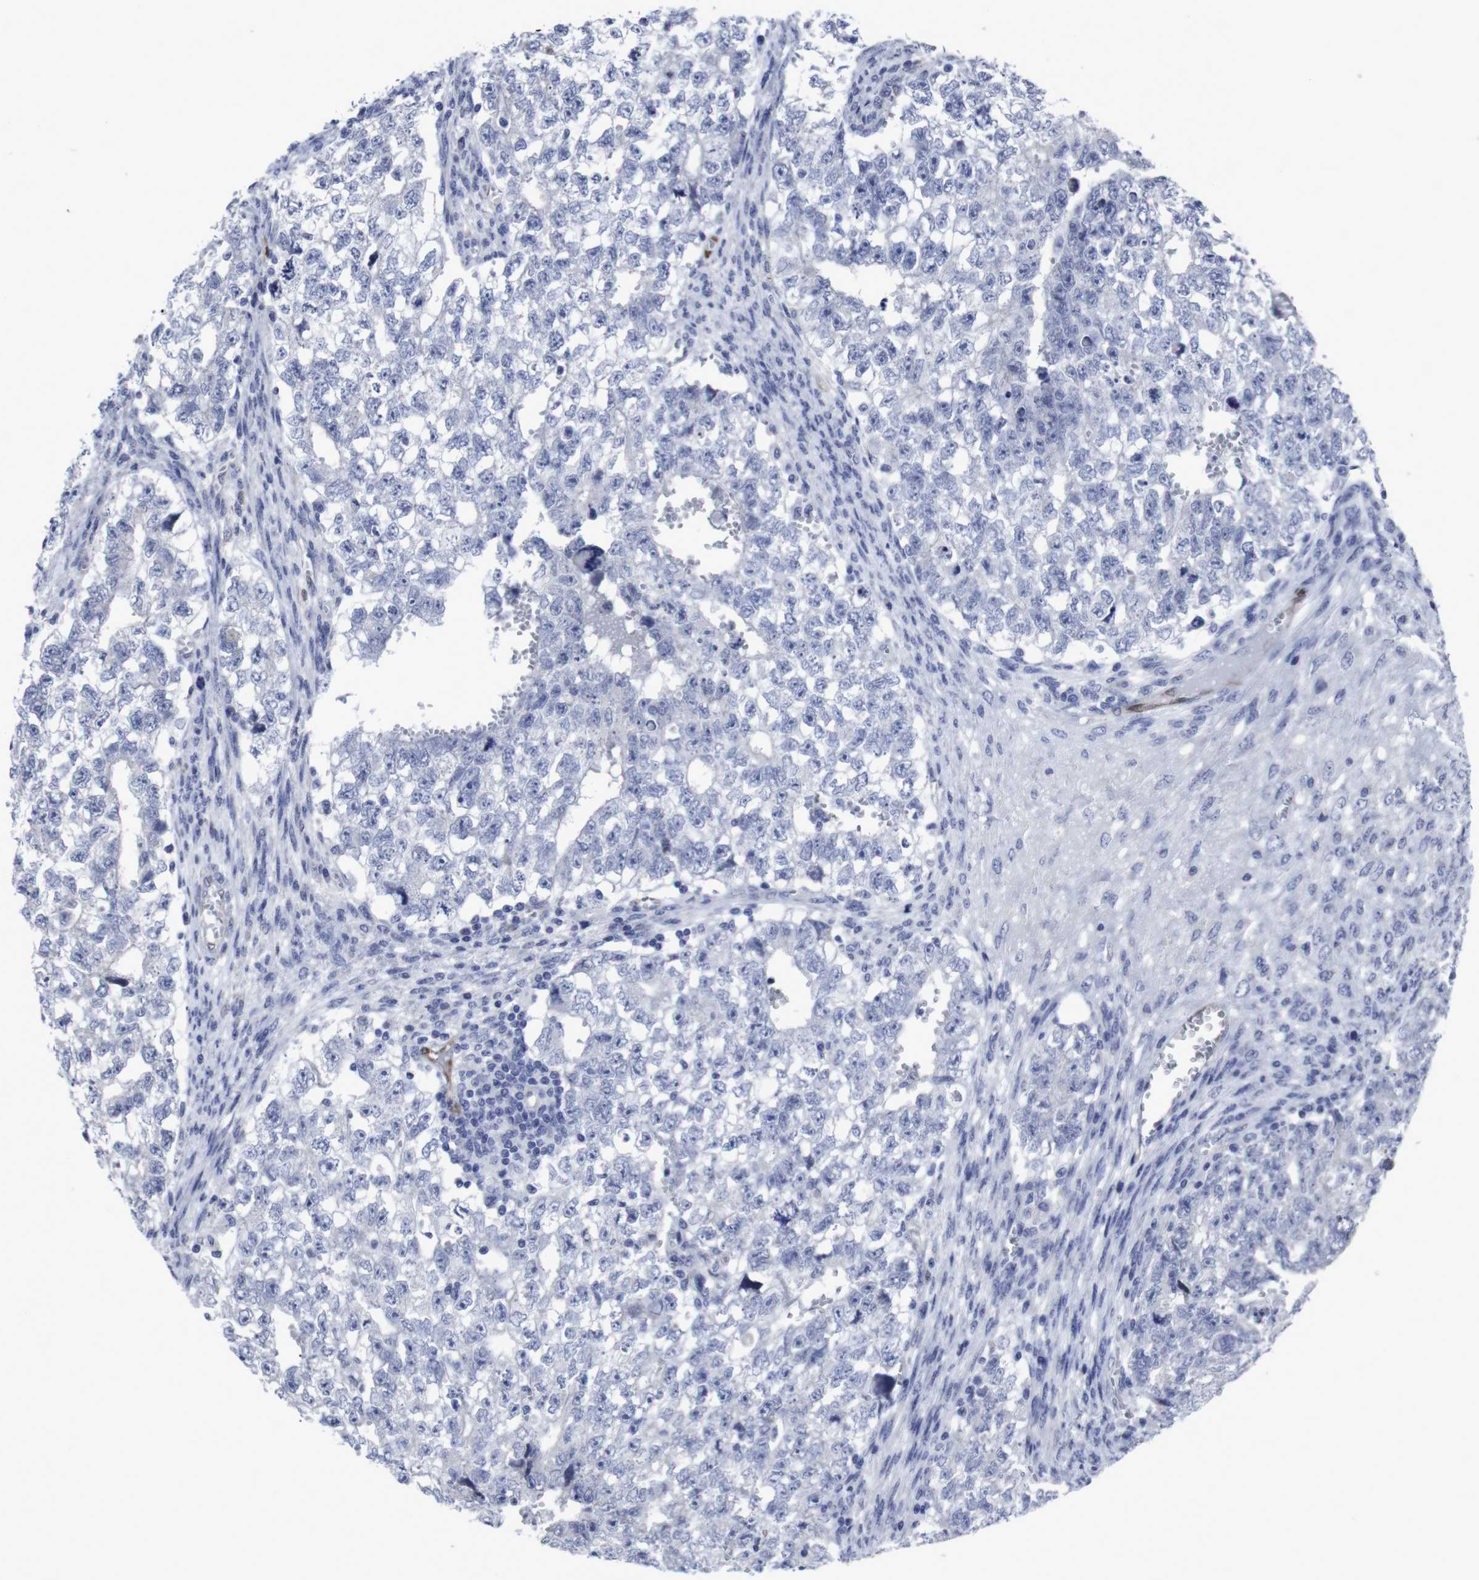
{"staining": {"intensity": "negative", "quantity": "none", "location": "none"}, "tissue": "testis cancer", "cell_type": "Tumor cells", "image_type": "cancer", "snomed": [{"axis": "morphology", "description": "Seminoma, NOS"}, {"axis": "morphology", "description": "Carcinoma, Embryonal, NOS"}, {"axis": "topography", "description": "Testis"}], "caption": "Tumor cells show no significant protein positivity in embryonal carcinoma (testis).", "gene": "SNCG", "patient": {"sex": "male", "age": 38}}